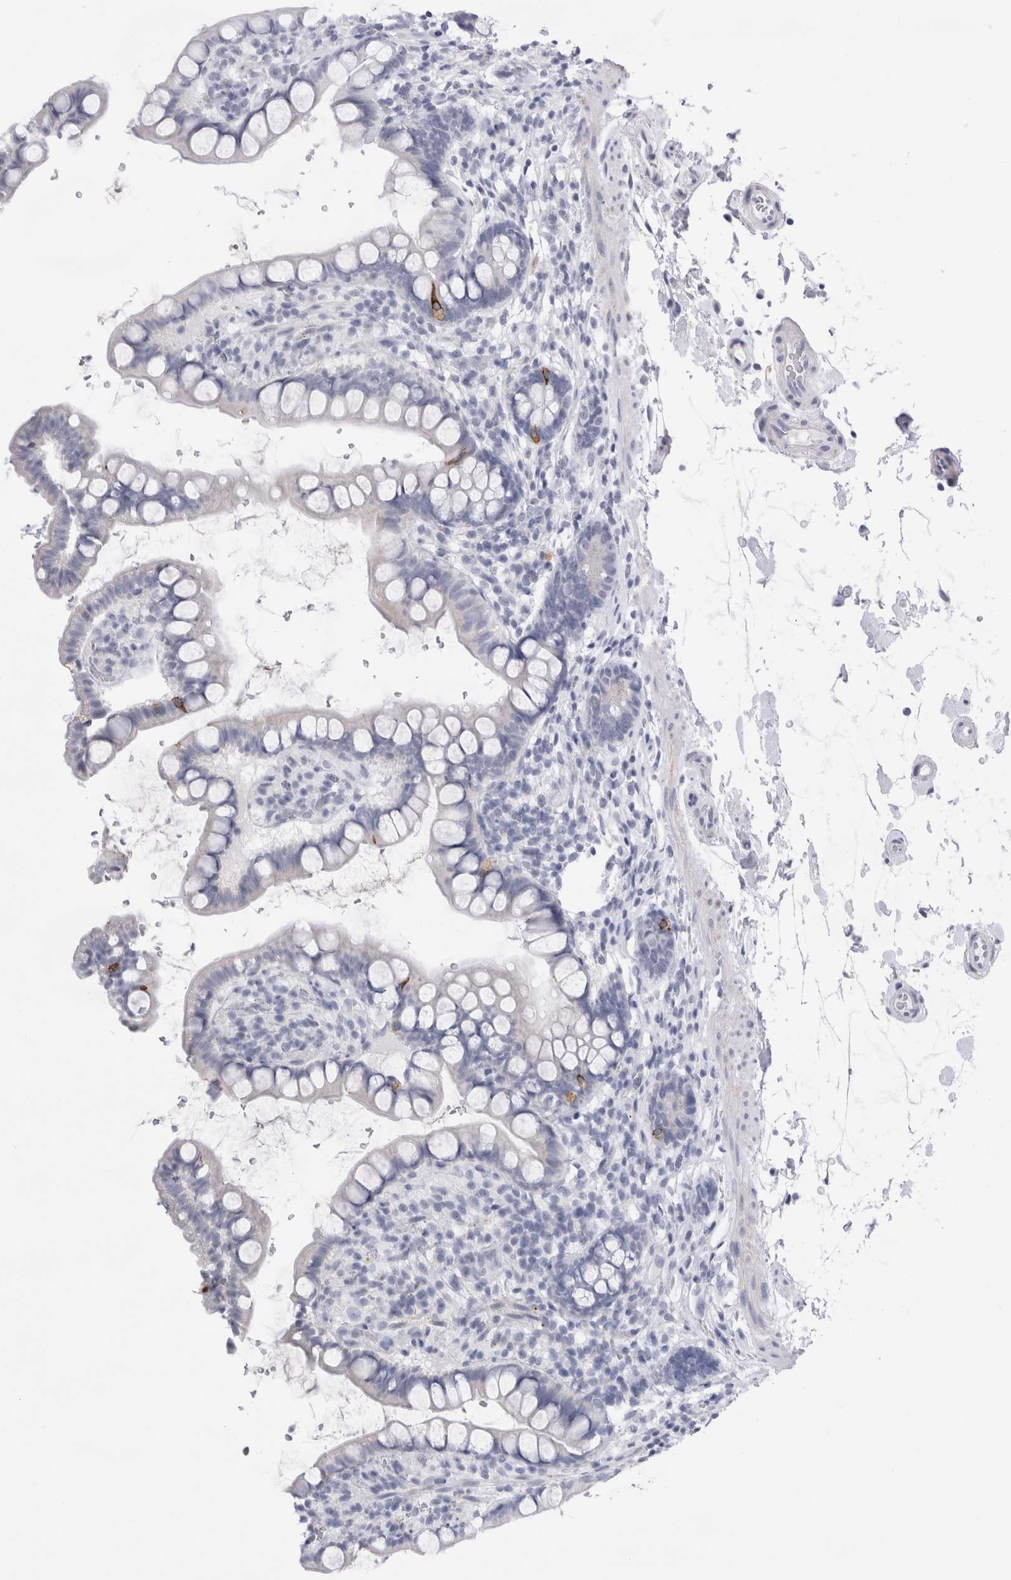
{"staining": {"intensity": "moderate", "quantity": "<25%", "location": "cytoplasmic/membranous"}, "tissue": "small intestine", "cell_type": "Glandular cells", "image_type": "normal", "snomed": [{"axis": "morphology", "description": "Normal tissue, NOS"}, {"axis": "topography", "description": "Smooth muscle"}, {"axis": "topography", "description": "Small intestine"}], "caption": "Moderate cytoplasmic/membranous protein staining is present in about <25% of glandular cells in small intestine. Using DAB (brown) and hematoxylin (blue) stains, captured at high magnification using brightfield microscopy.", "gene": "MUC15", "patient": {"sex": "female", "age": 84}}